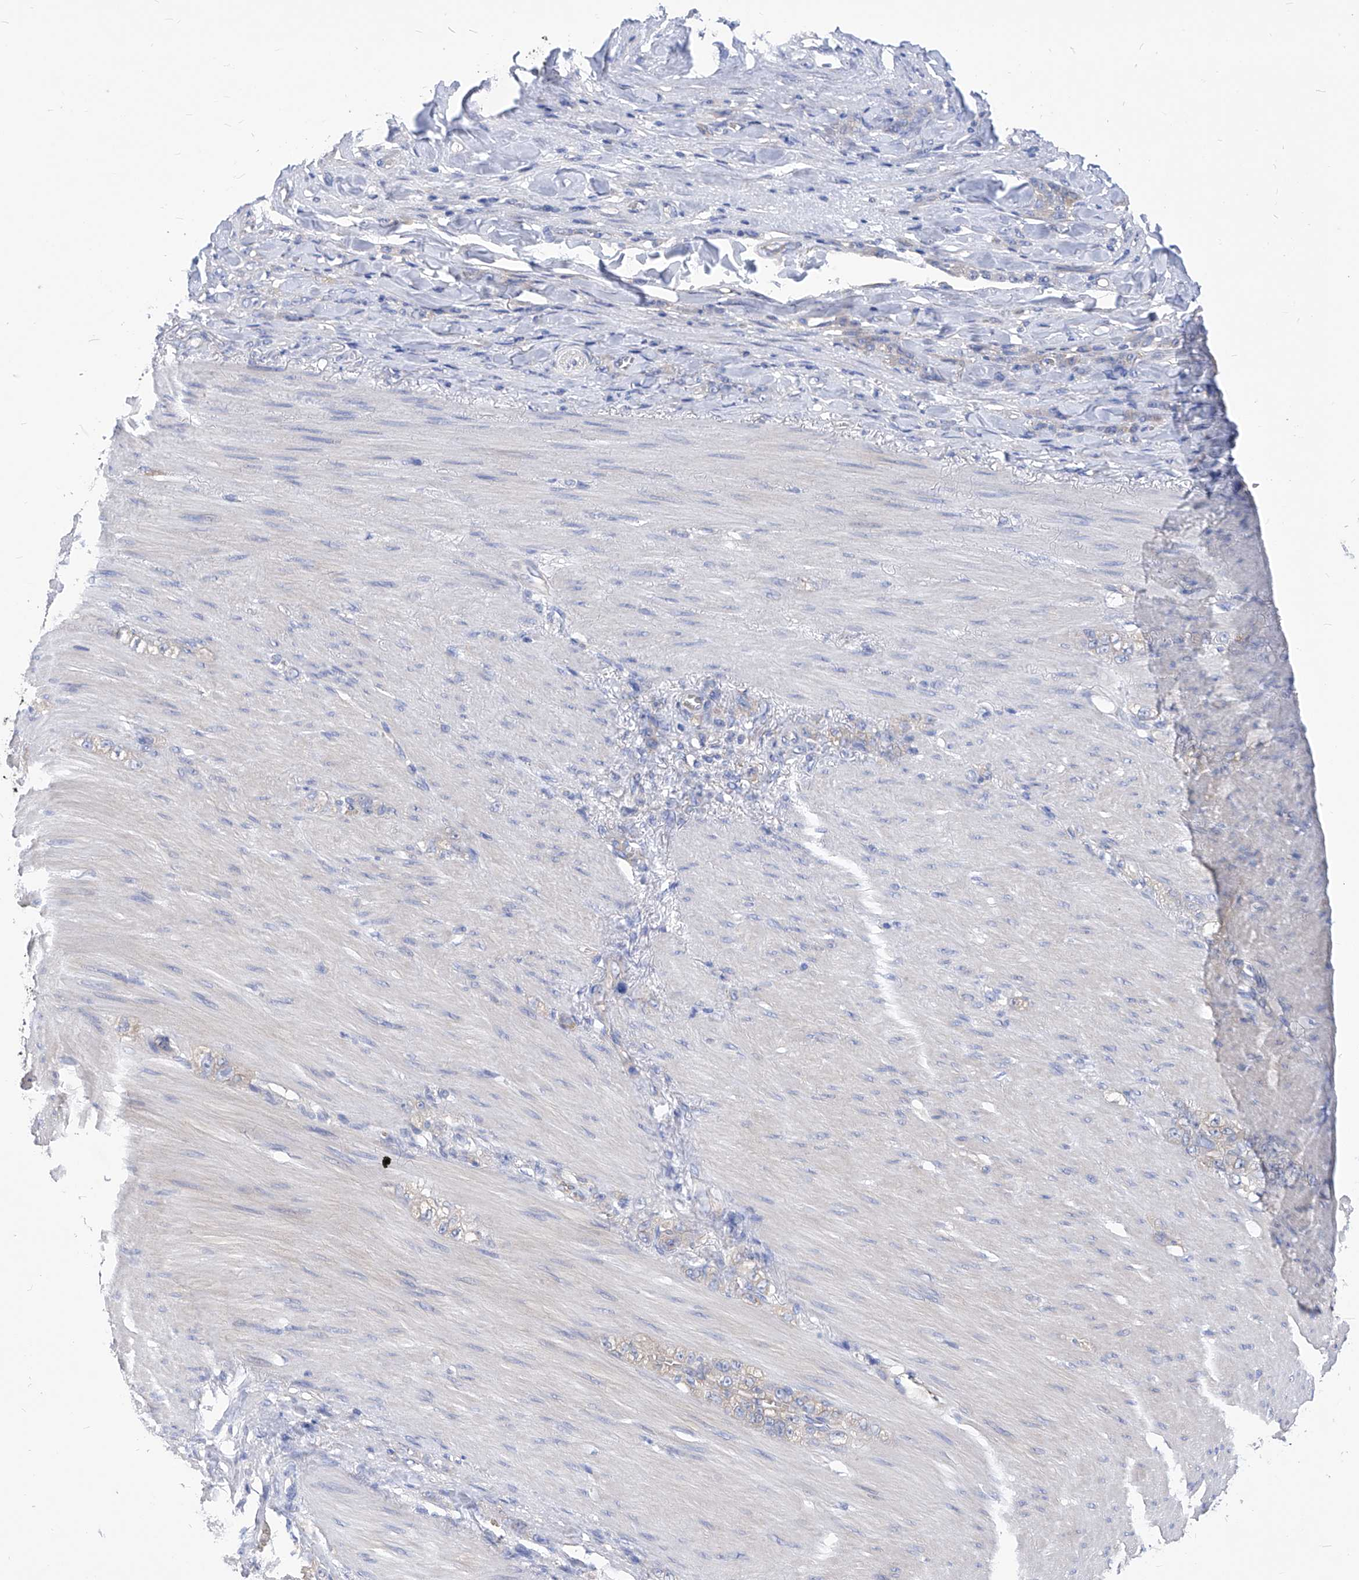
{"staining": {"intensity": "negative", "quantity": "none", "location": "none"}, "tissue": "stomach cancer", "cell_type": "Tumor cells", "image_type": "cancer", "snomed": [{"axis": "morphology", "description": "Normal tissue, NOS"}, {"axis": "morphology", "description": "Adenocarcinoma, NOS"}, {"axis": "topography", "description": "Stomach"}], "caption": "Immunohistochemical staining of human stomach adenocarcinoma demonstrates no significant expression in tumor cells.", "gene": "XPNPEP1", "patient": {"sex": "male", "age": 82}}